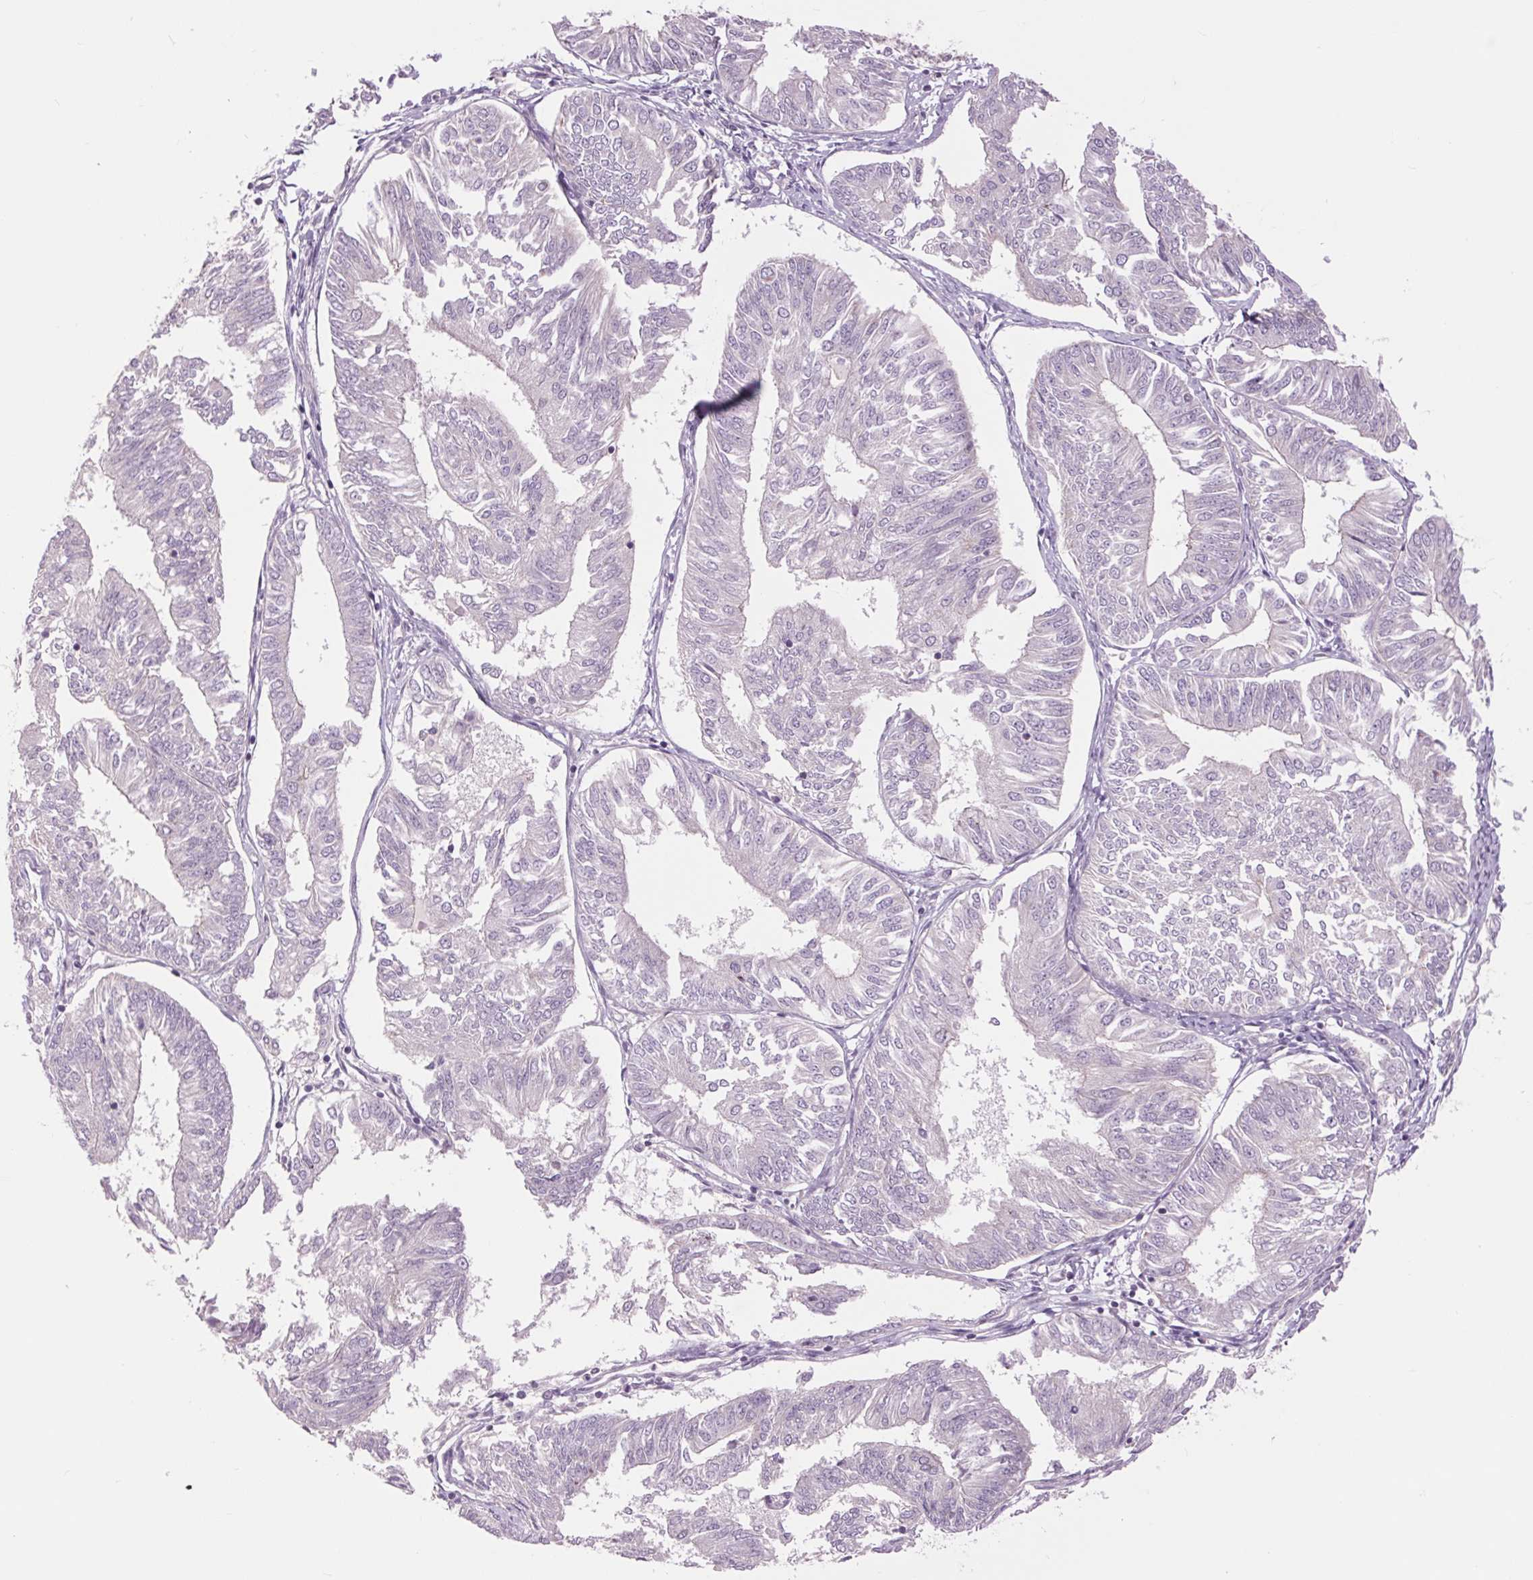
{"staining": {"intensity": "negative", "quantity": "none", "location": "none"}, "tissue": "endometrial cancer", "cell_type": "Tumor cells", "image_type": "cancer", "snomed": [{"axis": "morphology", "description": "Adenocarcinoma, NOS"}, {"axis": "topography", "description": "Endometrium"}], "caption": "Tumor cells show no significant protein expression in endometrial cancer (adenocarcinoma).", "gene": "CTNNA3", "patient": {"sex": "female", "age": 58}}